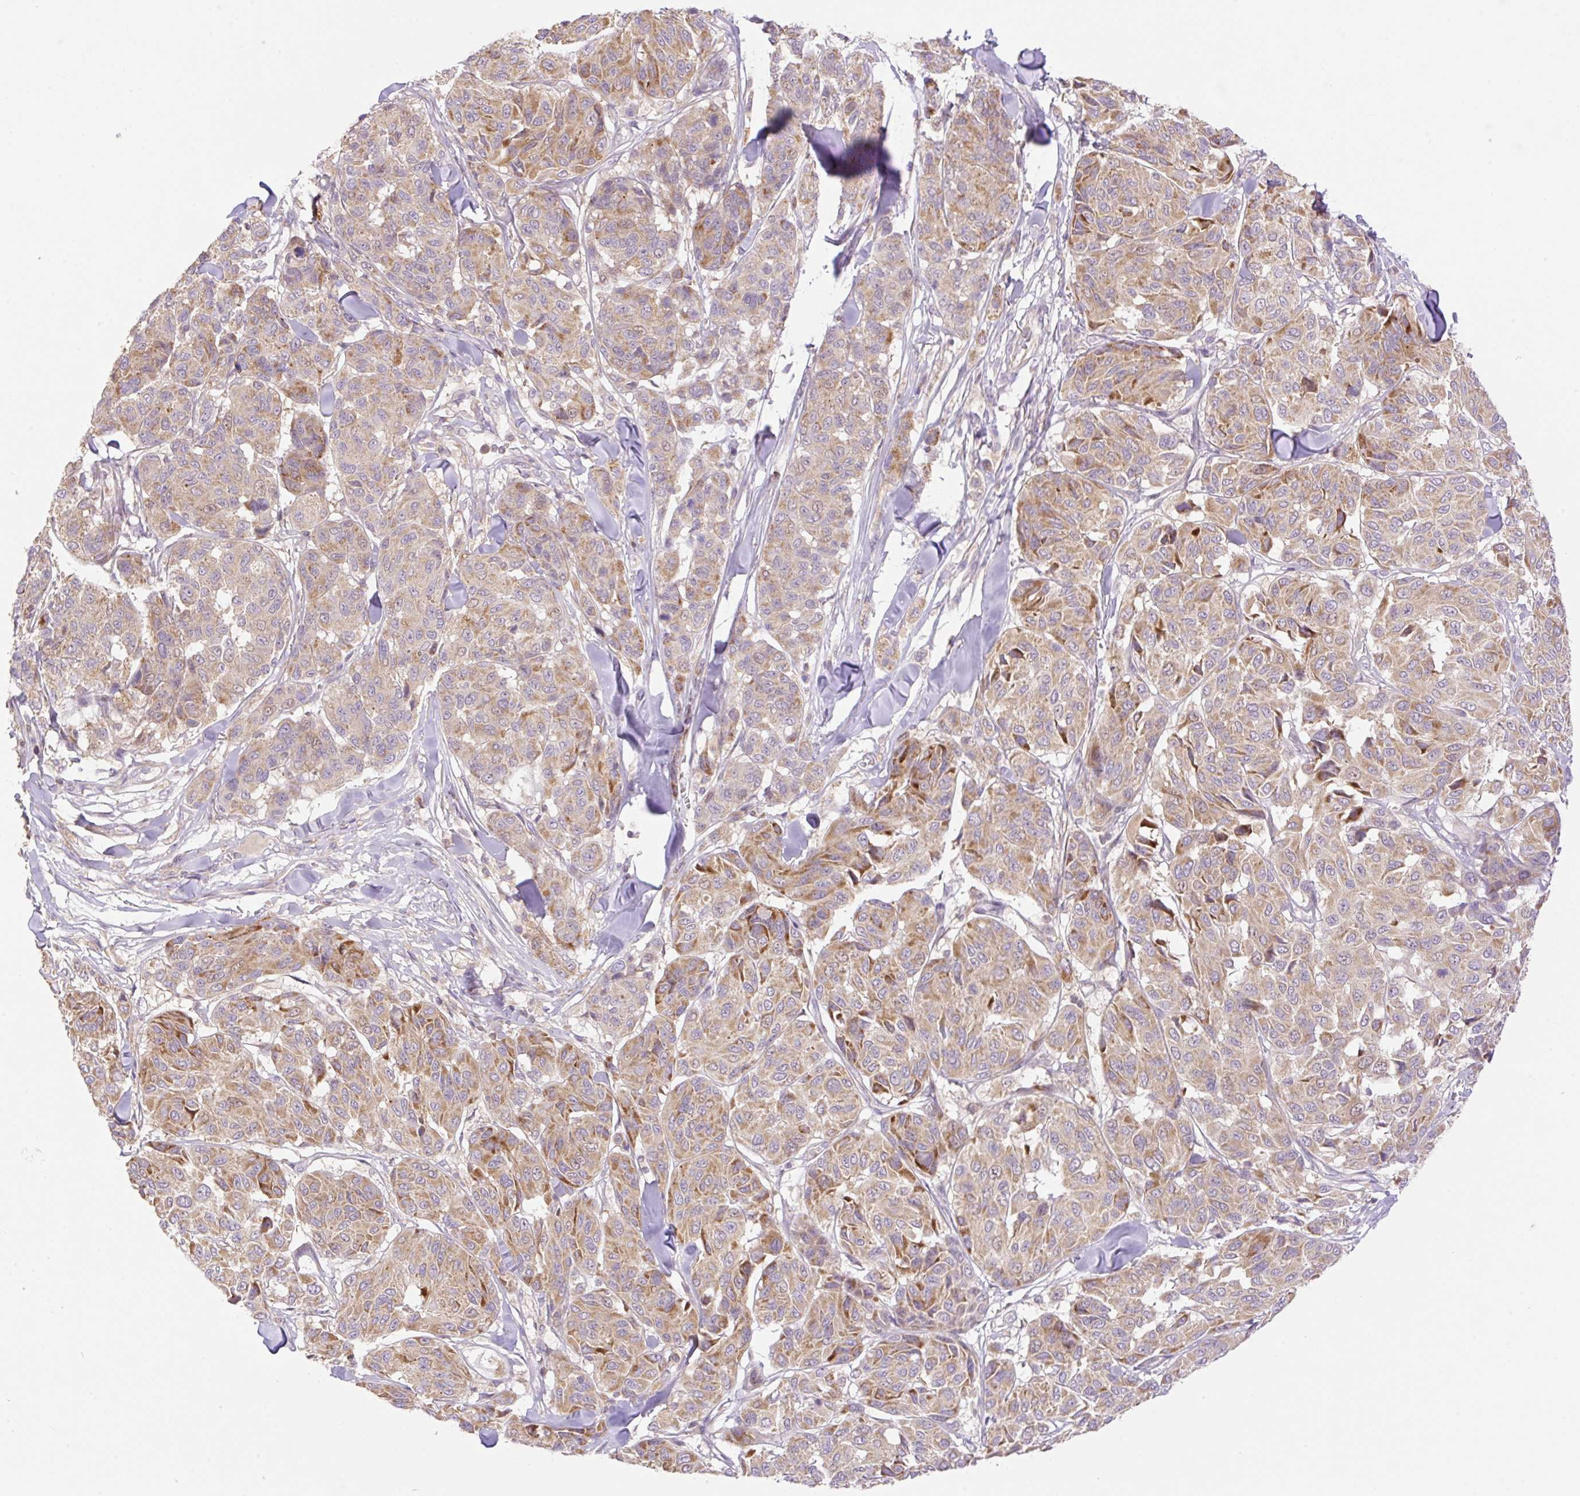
{"staining": {"intensity": "moderate", "quantity": "25%-75%", "location": "cytoplasmic/membranous"}, "tissue": "melanoma", "cell_type": "Tumor cells", "image_type": "cancer", "snomed": [{"axis": "morphology", "description": "Malignant melanoma, NOS"}, {"axis": "topography", "description": "Skin"}], "caption": "This micrograph displays immunohistochemistry staining of malignant melanoma, with medium moderate cytoplasmic/membranous expression in about 25%-75% of tumor cells.", "gene": "VPS25", "patient": {"sex": "female", "age": 66}}